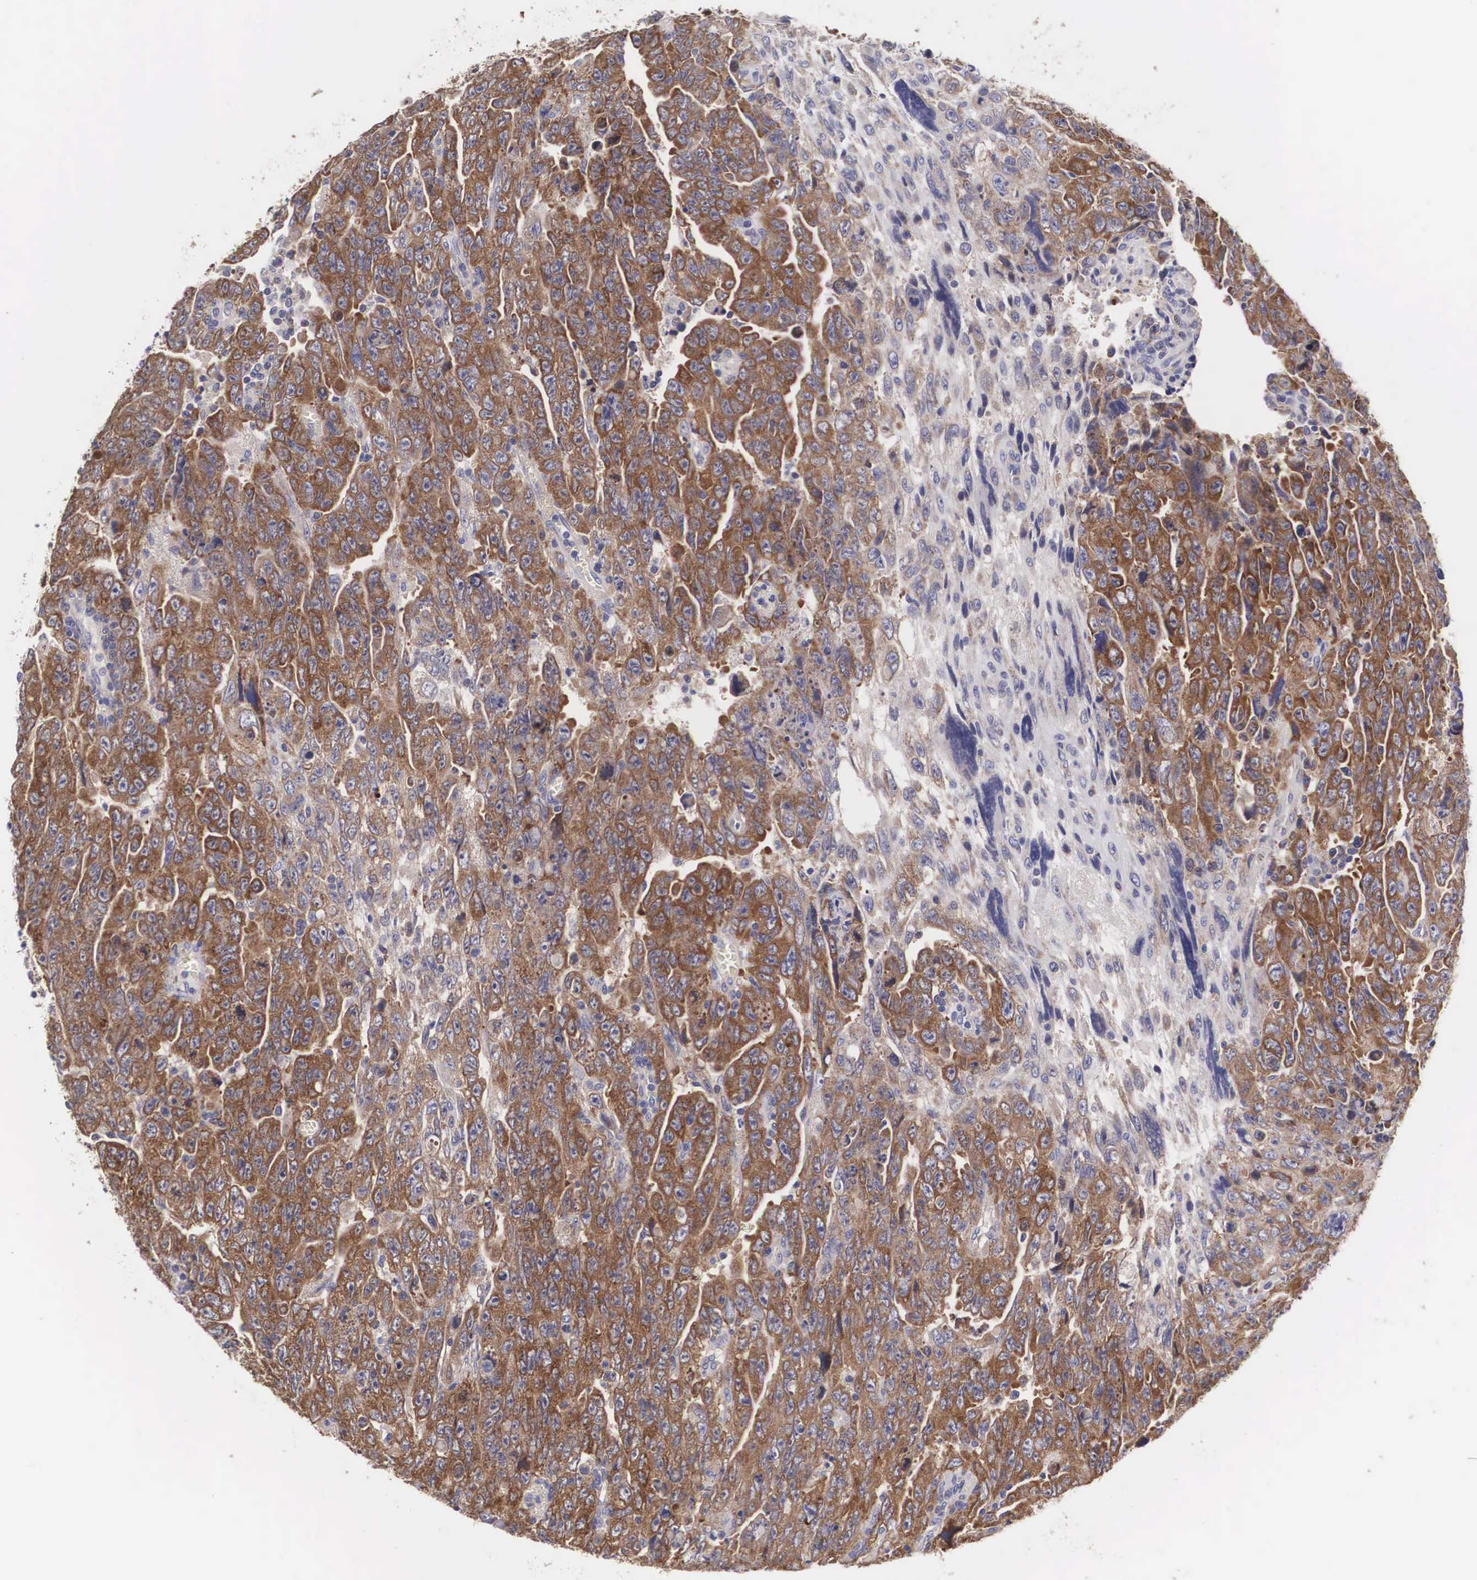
{"staining": {"intensity": "strong", "quantity": ">75%", "location": "cytoplasmic/membranous"}, "tissue": "testis cancer", "cell_type": "Tumor cells", "image_type": "cancer", "snomed": [{"axis": "morphology", "description": "Carcinoma, Embryonal, NOS"}, {"axis": "topography", "description": "Testis"}], "caption": "Tumor cells demonstrate strong cytoplasmic/membranous positivity in approximately >75% of cells in embryonal carcinoma (testis).", "gene": "TXLNG", "patient": {"sex": "male", "age": 28}}